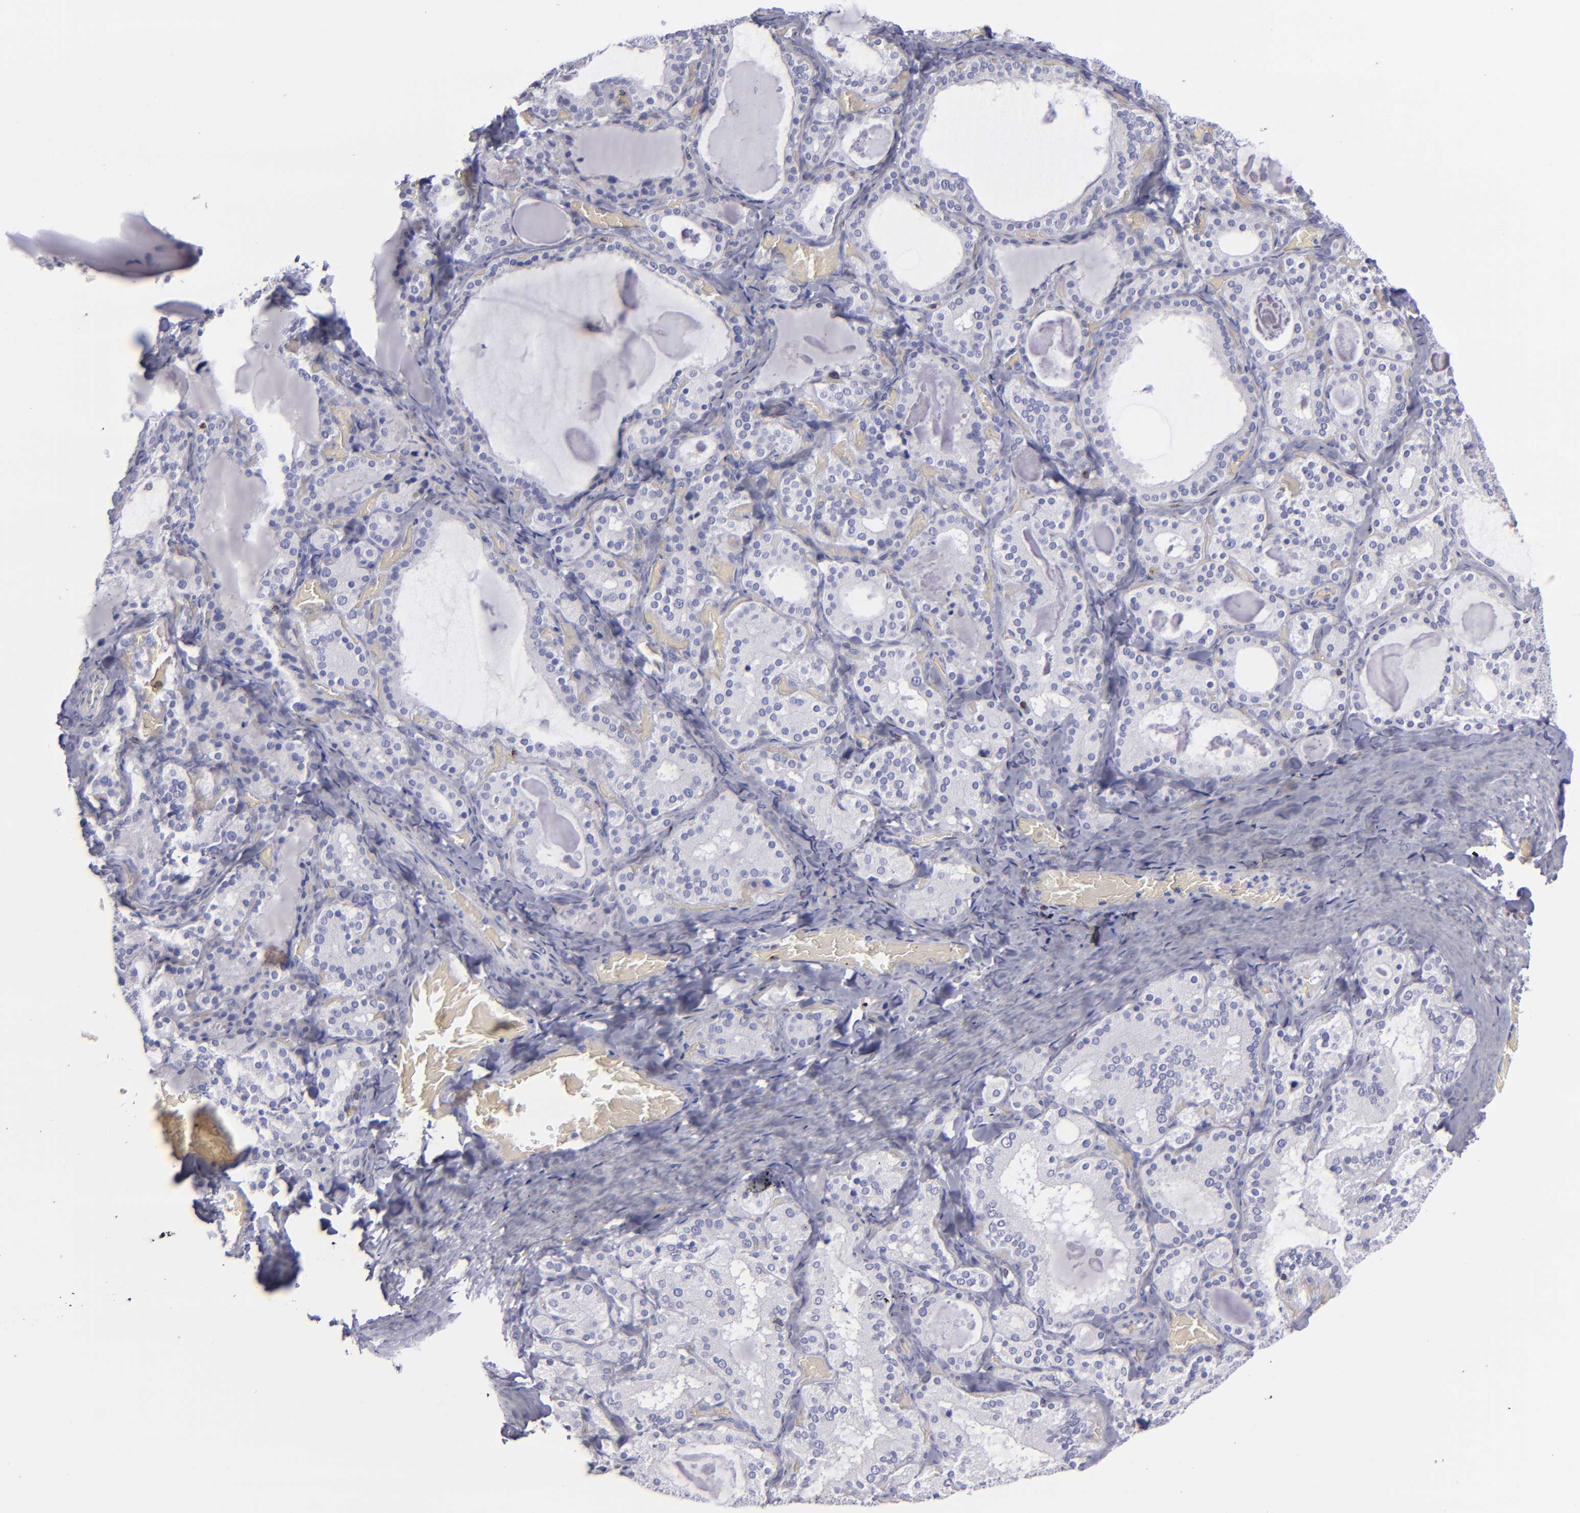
{"staining": {"intensity": "negative", "quantity": "none", "location": "none"}, "tissue": "thyroid gland", "cell_type": "Glandular cells", "image_type": "normal", "snomed": [{"axis": "morphology", "description": "Normal tissue, NOS"}, {"axis": "topography", "description": "Thyroid gland"}], "caption": "Immunohistochemical staining of normal thyroid gland exhibits no significant expression in glandular cells.", "gene": "CD2", "patient": {"sex": "female", "age": 33}}